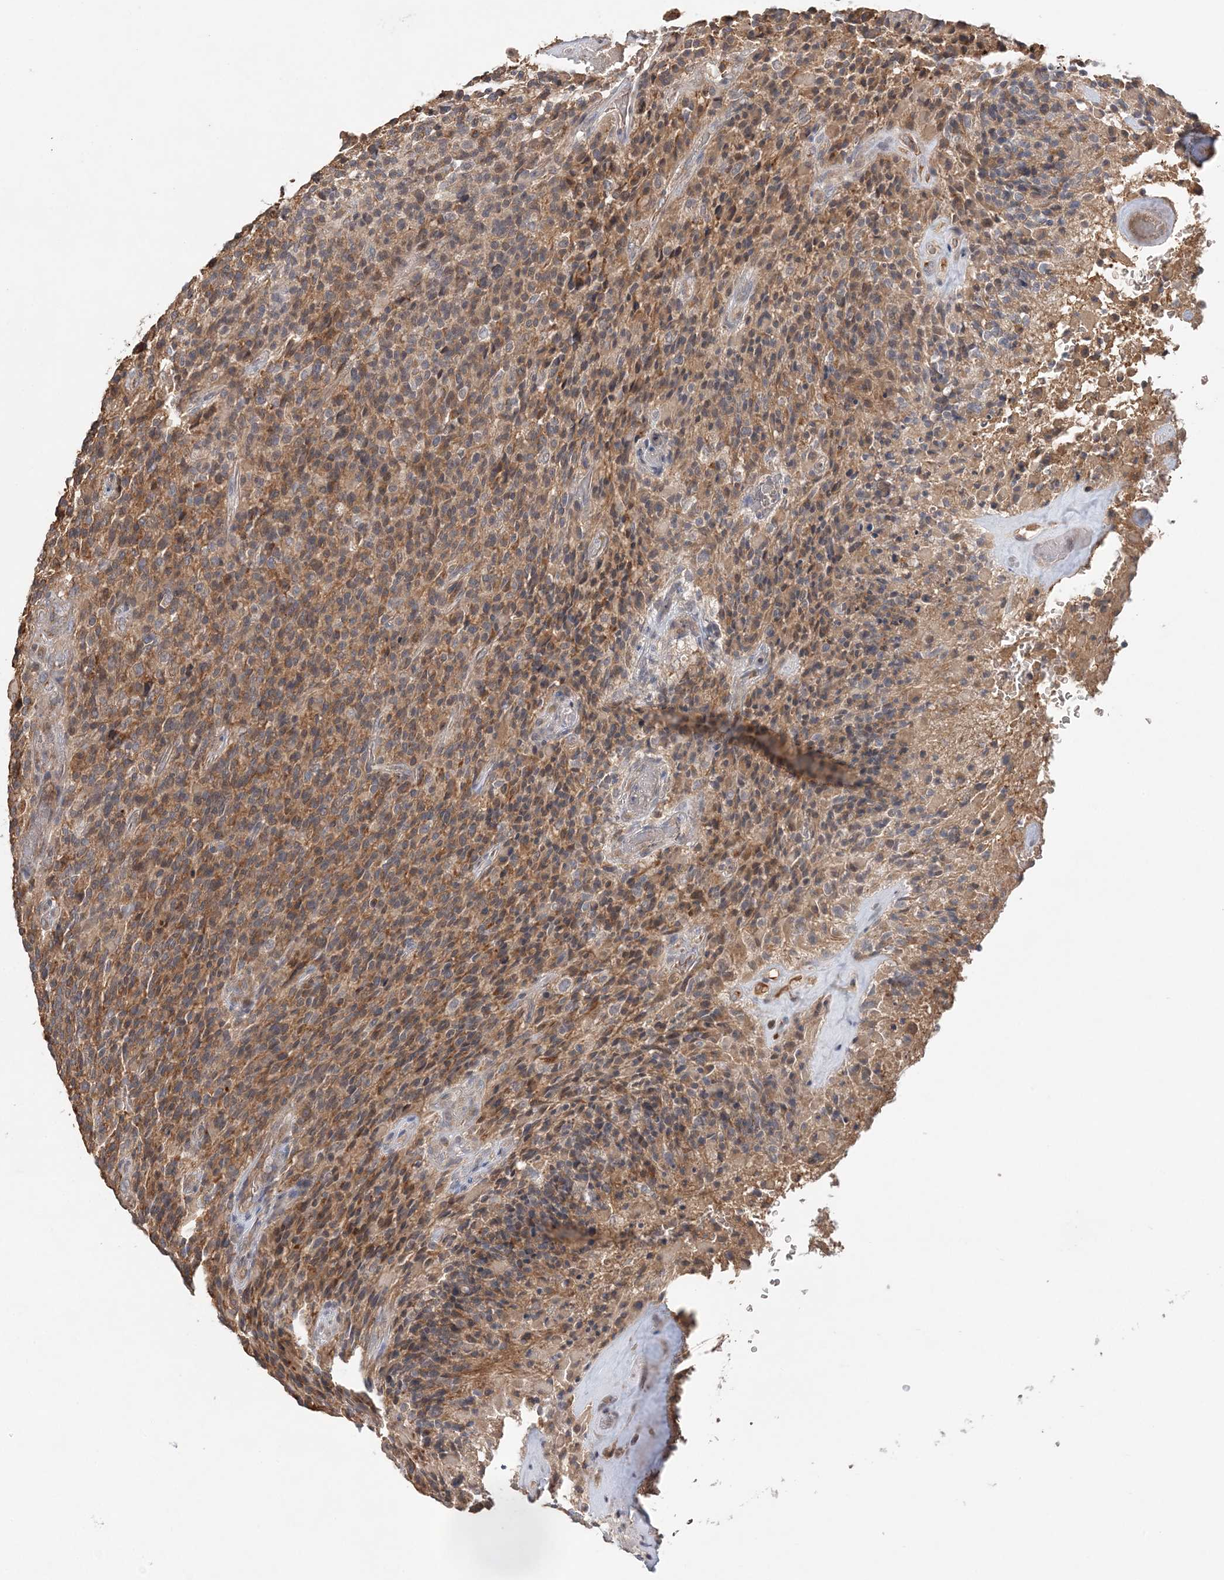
{"staining": {"intensity": "moderate", "quantity": ">75%", "location": "cytoplasmic/membranous"}, "tissue": "glioma", "cell_type": "Tumor cells", "image_type": "cancer", "snomed": [{"axis": "morphology", "description": "Glioma, malignant, High grade"}, {"axis": "topography", "description": "Brain"}], "caption": "A brown stain labels moderate cytoplasmic/membranous positivity of a protein in glioma tumor cells.", "gene": "SYCP3", "patient": {"sex": "male", "age": 71}}